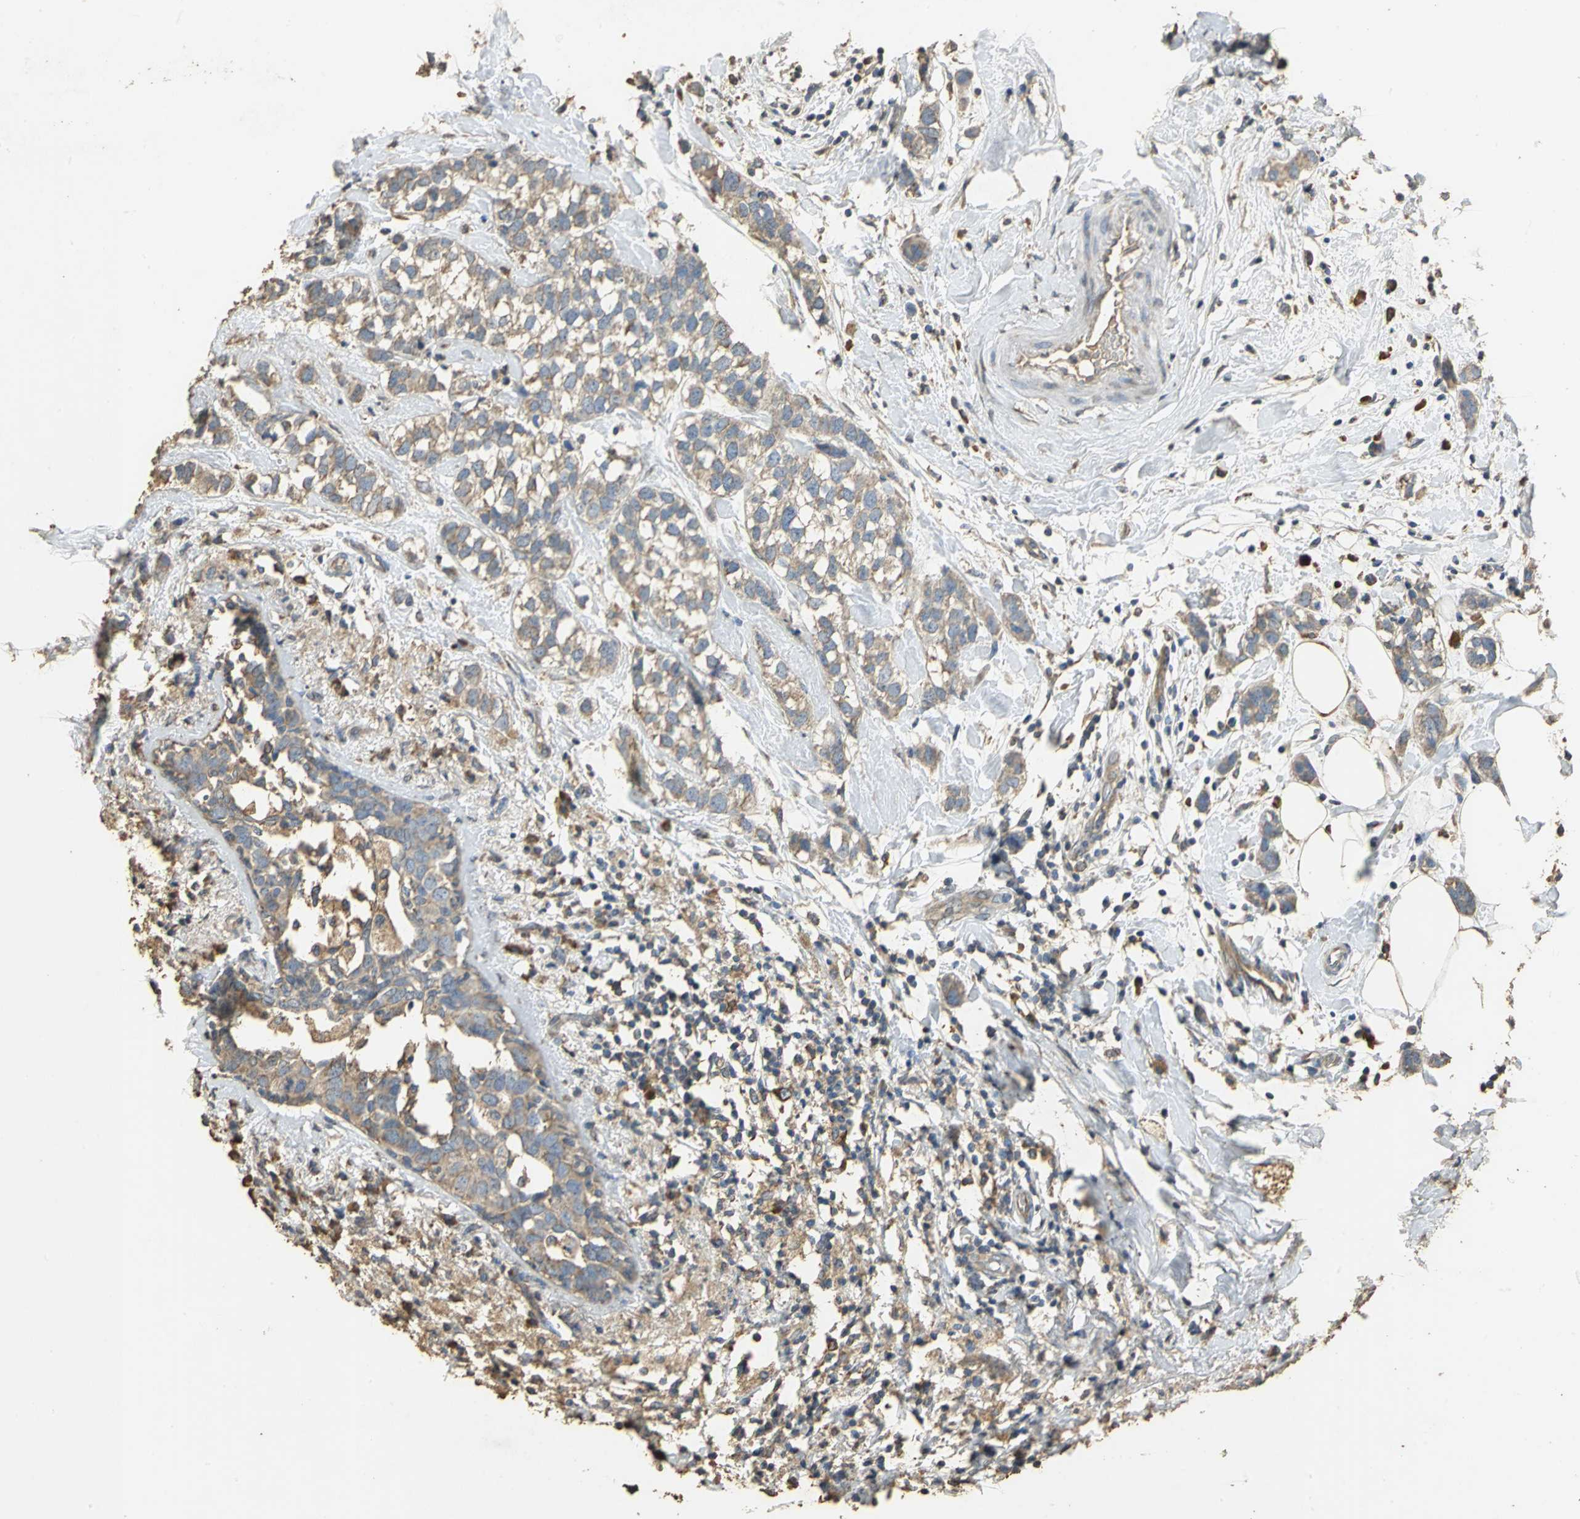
{"staining": {"intensity": "weak", "quantity": ">75%", "location": "cytoplasmic/membranous"}, "tissue": "breast cancer", "cell_type": "Tumor cells", "image_type": "cancer", "snomed": [{"axis": "morphology", "description": "Normal tissue, NOS"}, {"axis": "morphology", "description": "Duct carcinoma"}, {"axis": "topography", "description": "Breast"}], "caption": "Protein analysis of breast cancer tissue displays weak cytoplasmic/membranous expression in about >75% of tumor cells.", "gene": "ACSL4", "patient": {"sex": "female", "age": 50}}